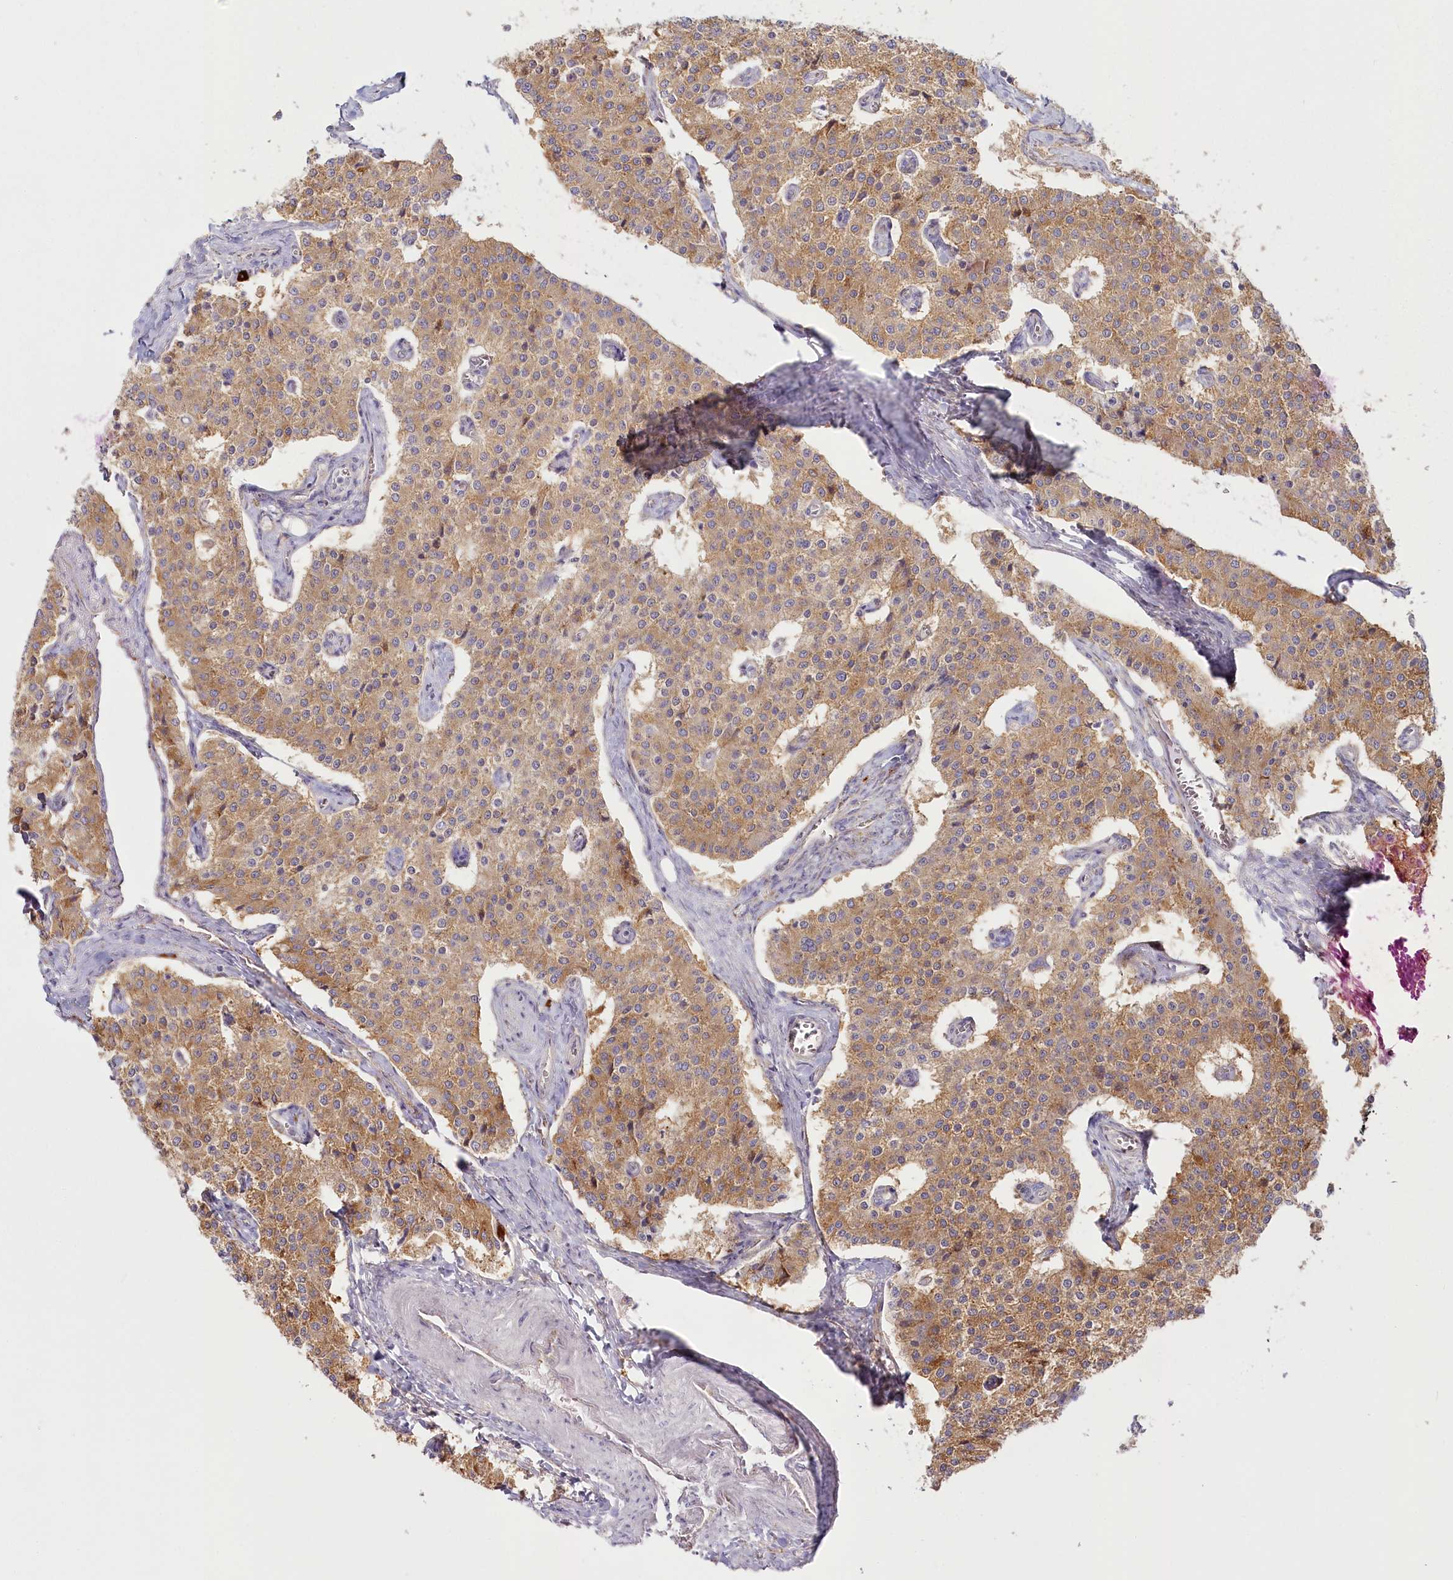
{"staining": {"intensity": "moderate", "quantity": ">75%", "location": "cytoplasmic/membranous"}, "tissue": "carcinoid", "cell_type": "Tumor cells", "image_type": "cancer", "snomed": [{"axis": "morphology", "description": "Carcinoid, malignant, NOS"}, {"axis": "topography", "description": "Colon"}], "caption": "The histopathology image displays staining of carcinoid (malignant), revealing moderate cytoplasmic/membranous protein staining (brown color) within tumor cells.", "gene": "HARS2", "patient": {"sex": "female", "age": 52}}